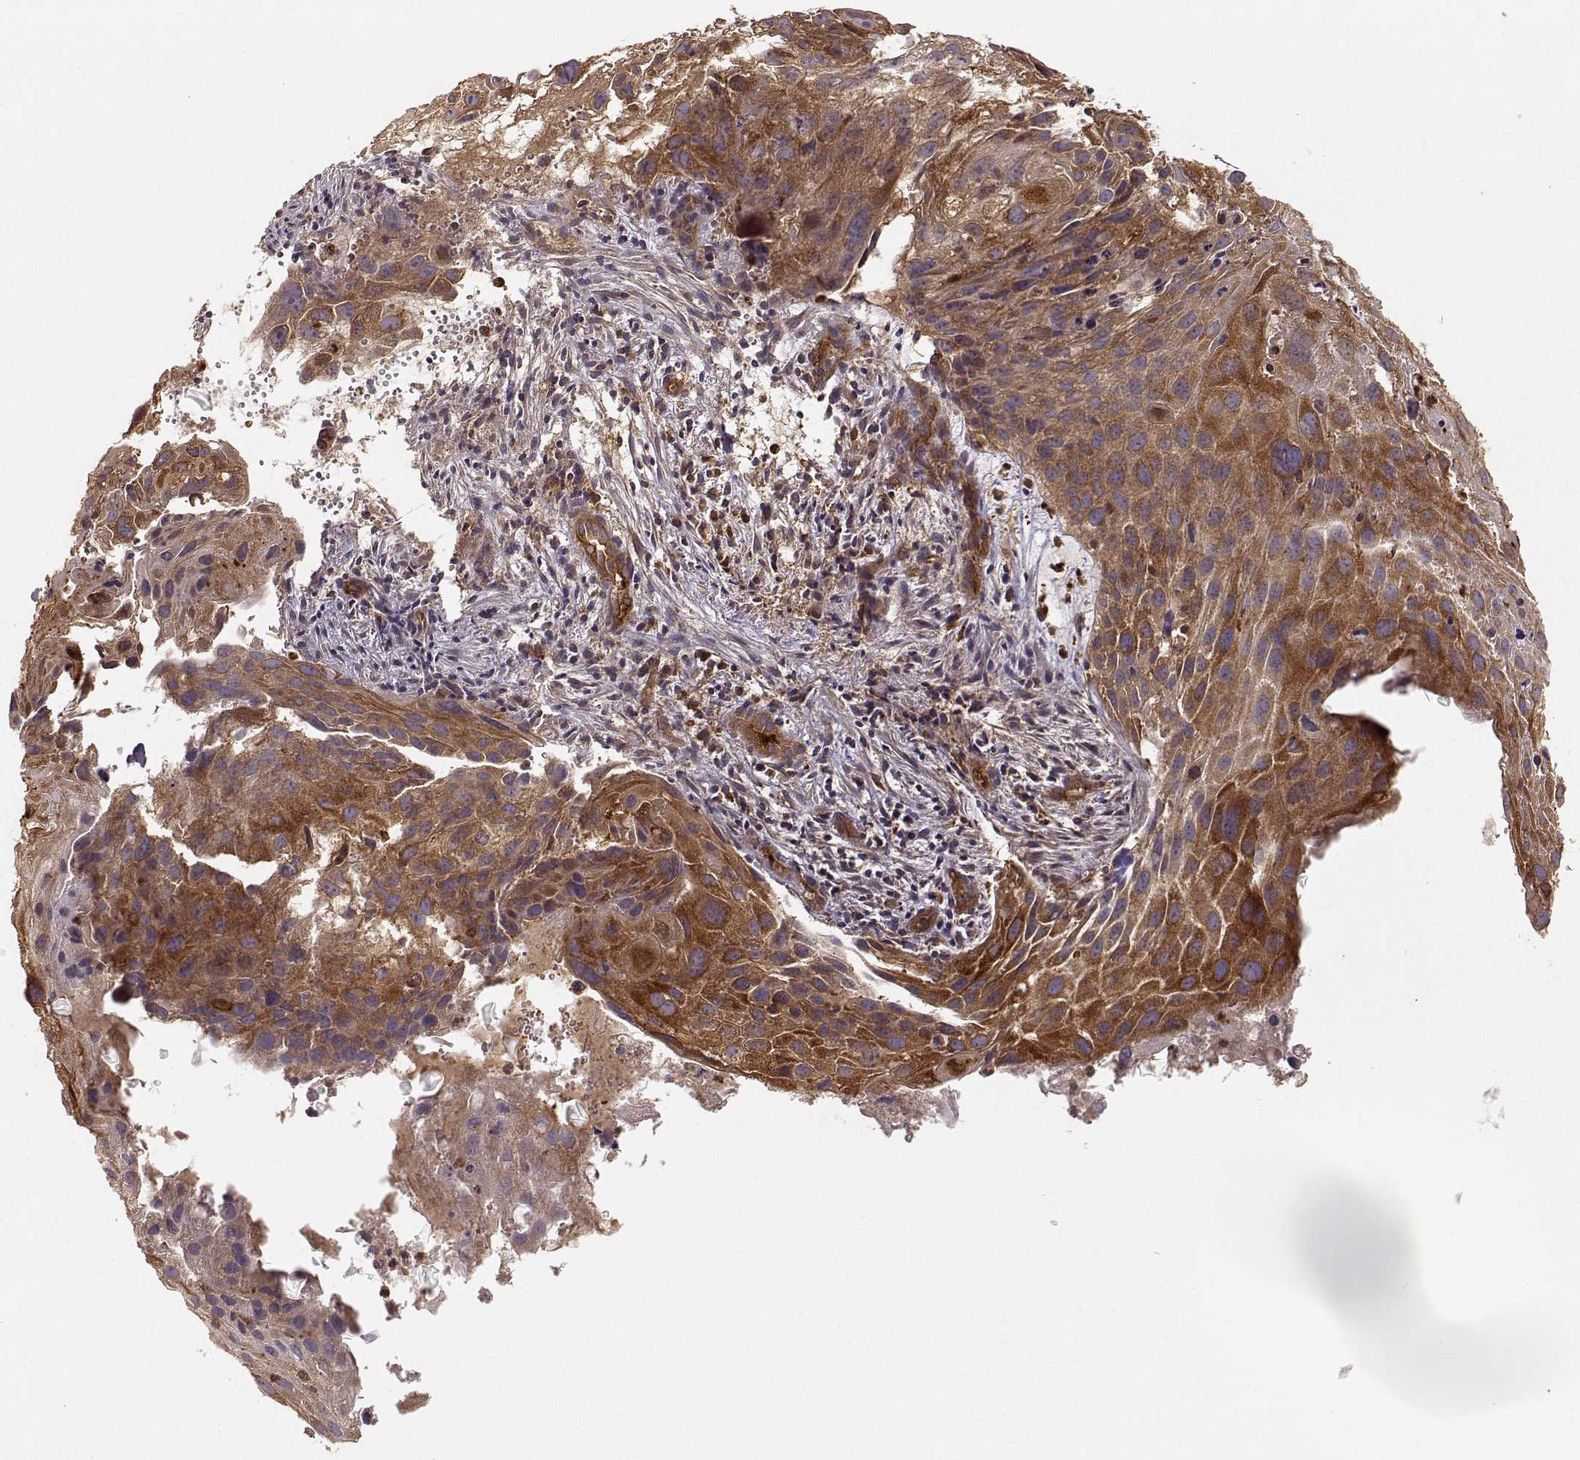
{"staining": {"intensity": "strong", "quantity": "25%-75%", "location": "cytoplasmic/membranous"}, "tissue": "cervical cancer", "cell_type": "Tumor cells", "image_type": "cancer", "snomed": [{"axis": "morphology", "description": "Squamous cell carcinoma, NOS"}, {"axis": "topography", "description": "Cervix"}], "caption": "High-power microscopy captured an IHC photomicrograph of cervical cancer (squamous cell carcinoma), revealing strong cytoplasmic/membranous positivity in approximately 25%-75% of tumor cells.", "gene": "ARHGEF2", "patient": {"sex": "female", "age": 53}}